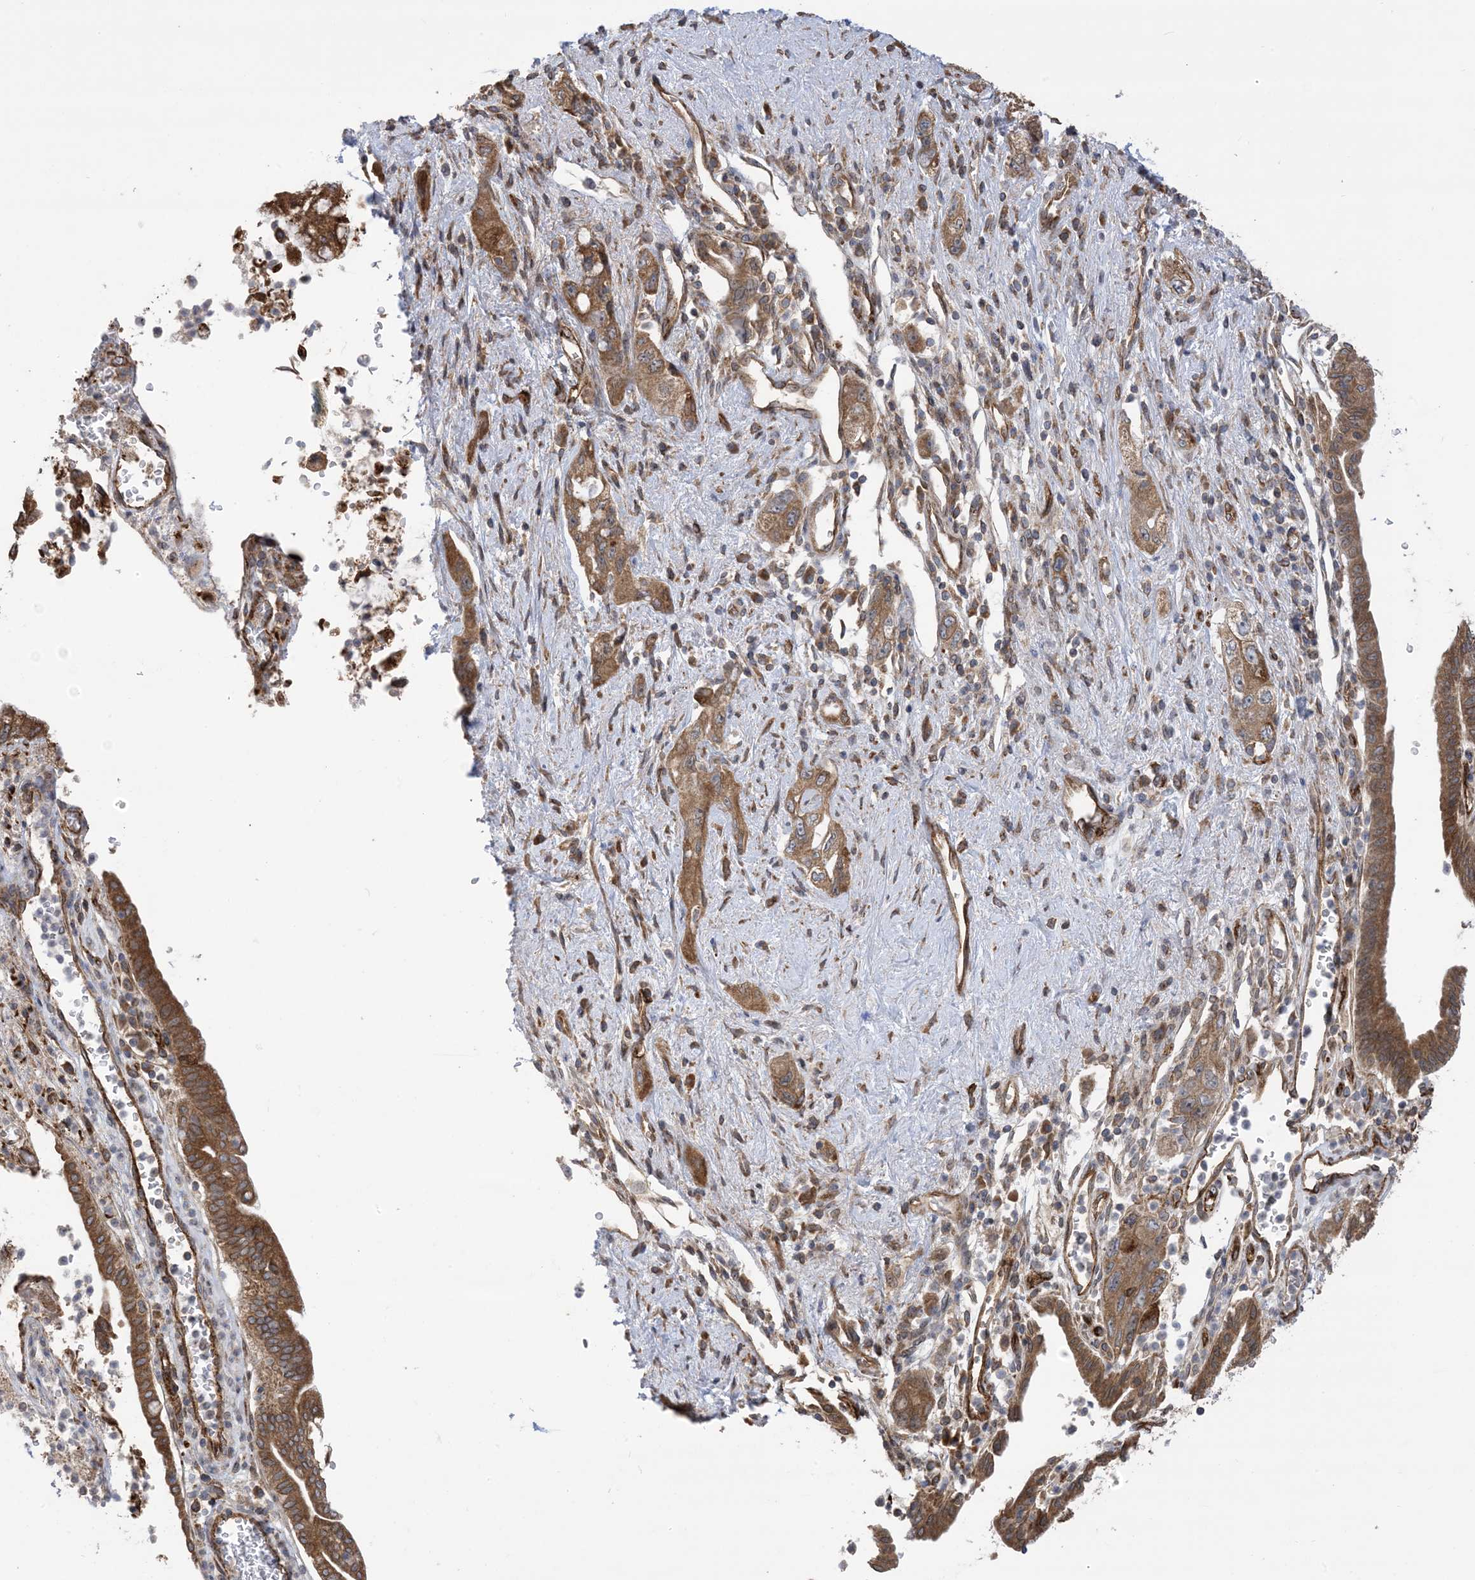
{"staining": {"intensity": "moderate", "quantity": ">75%", "location": "cytoplasmic/membranous"}, "tissue": "pancreatic cancer", "cell_type": "Tumor cells", "image_type": "cancer", "snomed": [{"axis": "morphology", "description": "Adenocarcinoma, NOS"}, {"axis": "topography", "description": "Pancreas"}], "caption": "Immunohistochemical staining of human adenocarcinoma (pancreatic) displays moderate cytoplasmic/membranous protein expression in about >75% of tumor cells.", "gene": "CLEC16A", "patient": {"sex": "female", "age": 73}}